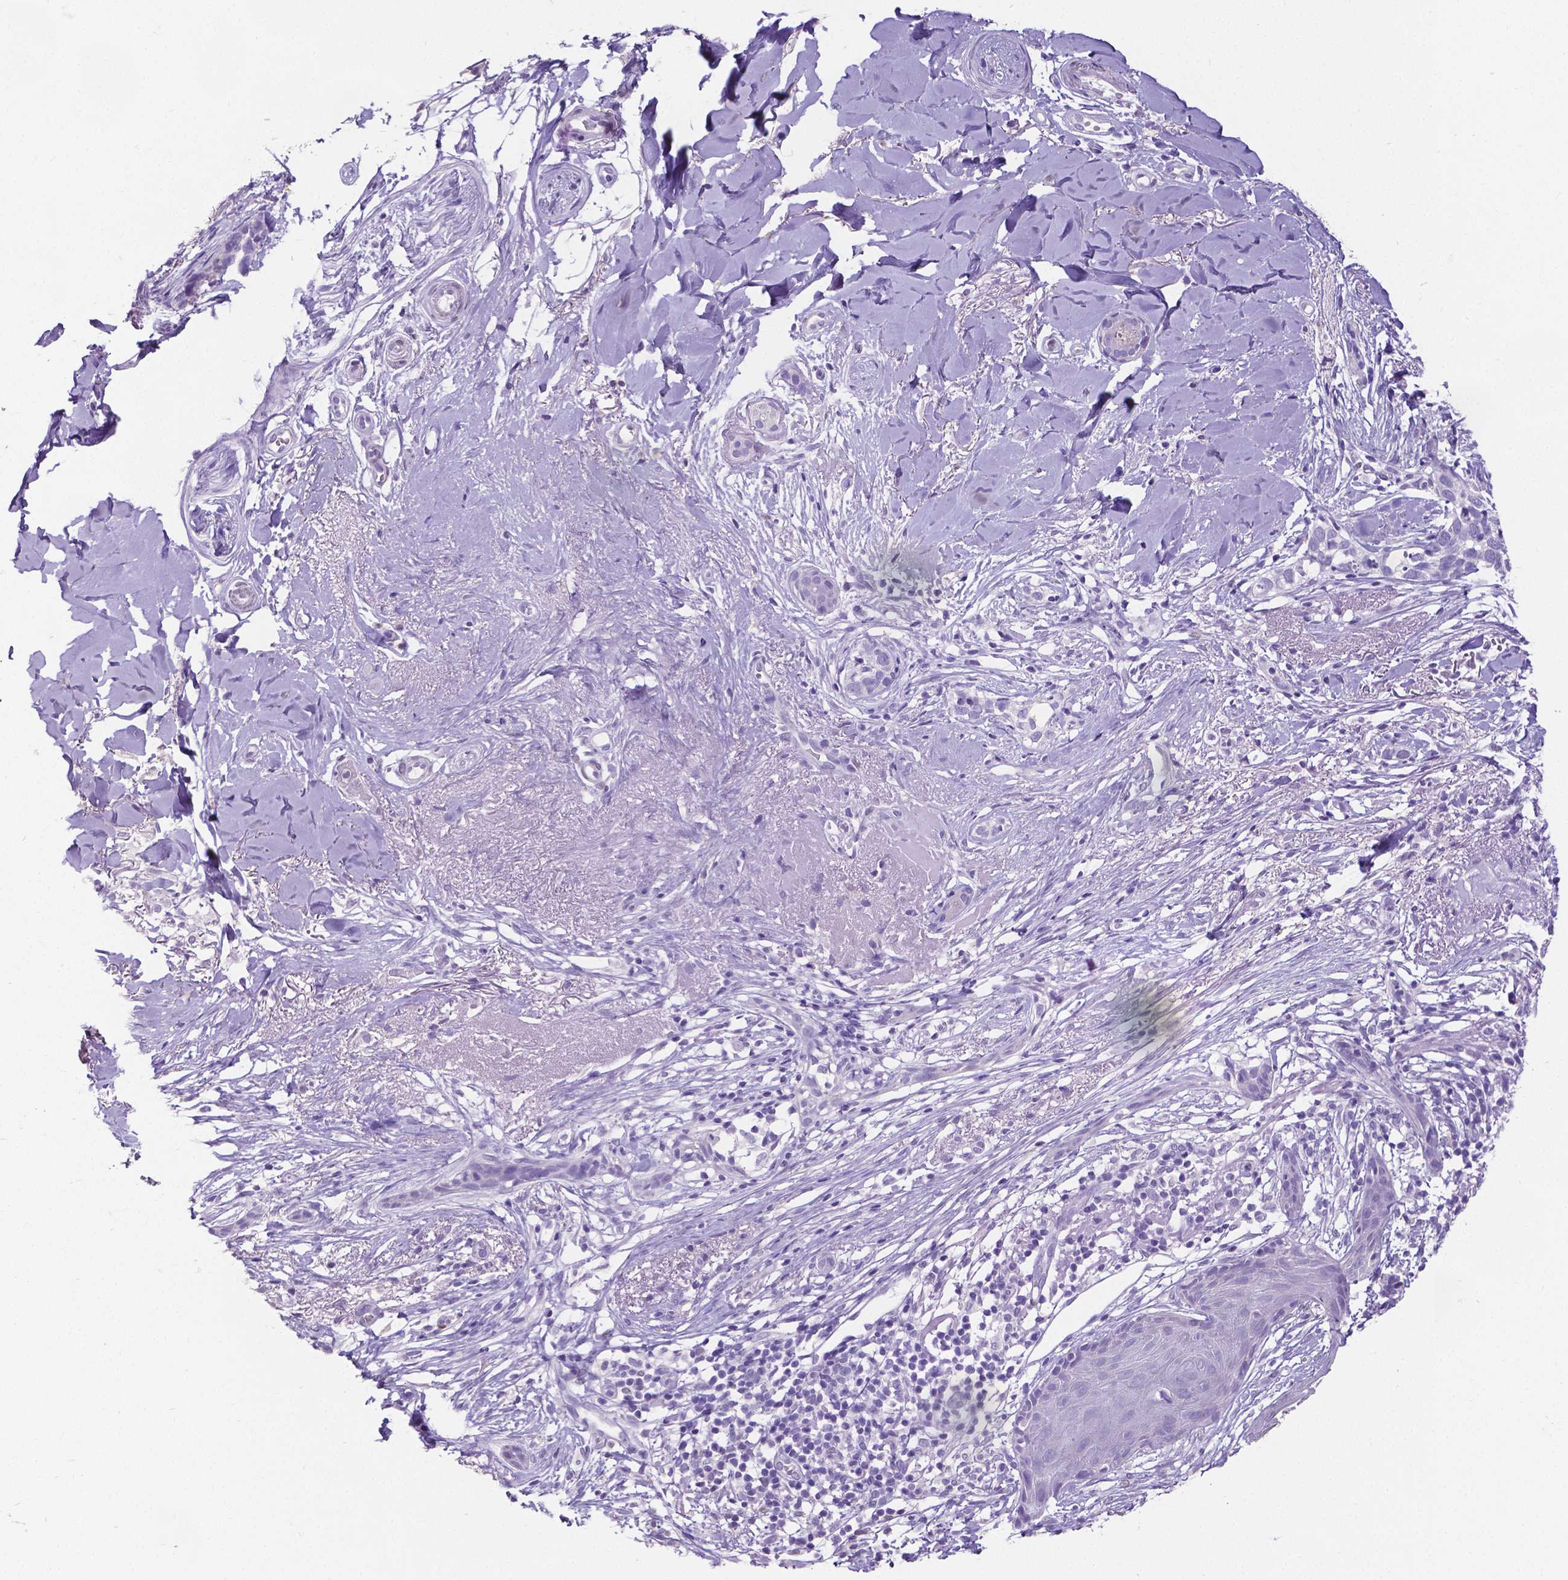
{"staining": {"intensity": "negative", "quantity": "none", "location": "none"}, "tissue": "skin cancer", "cell_type": "Tumor cells", "image_type": "cancer", "snomed": [{"axis": "morphology", "description": "Normal tissue, NOS"}, {"axis": "morphology", "description": "Basal cell carcinoma"}, {"axis": "topography", "description": "Skin"}], "caption": "Tumor cells are negative for protein expression in human basal cell carcinoma (skin).", "gene": "SATB2", "patient": {"sex": "male", "age": 84}}